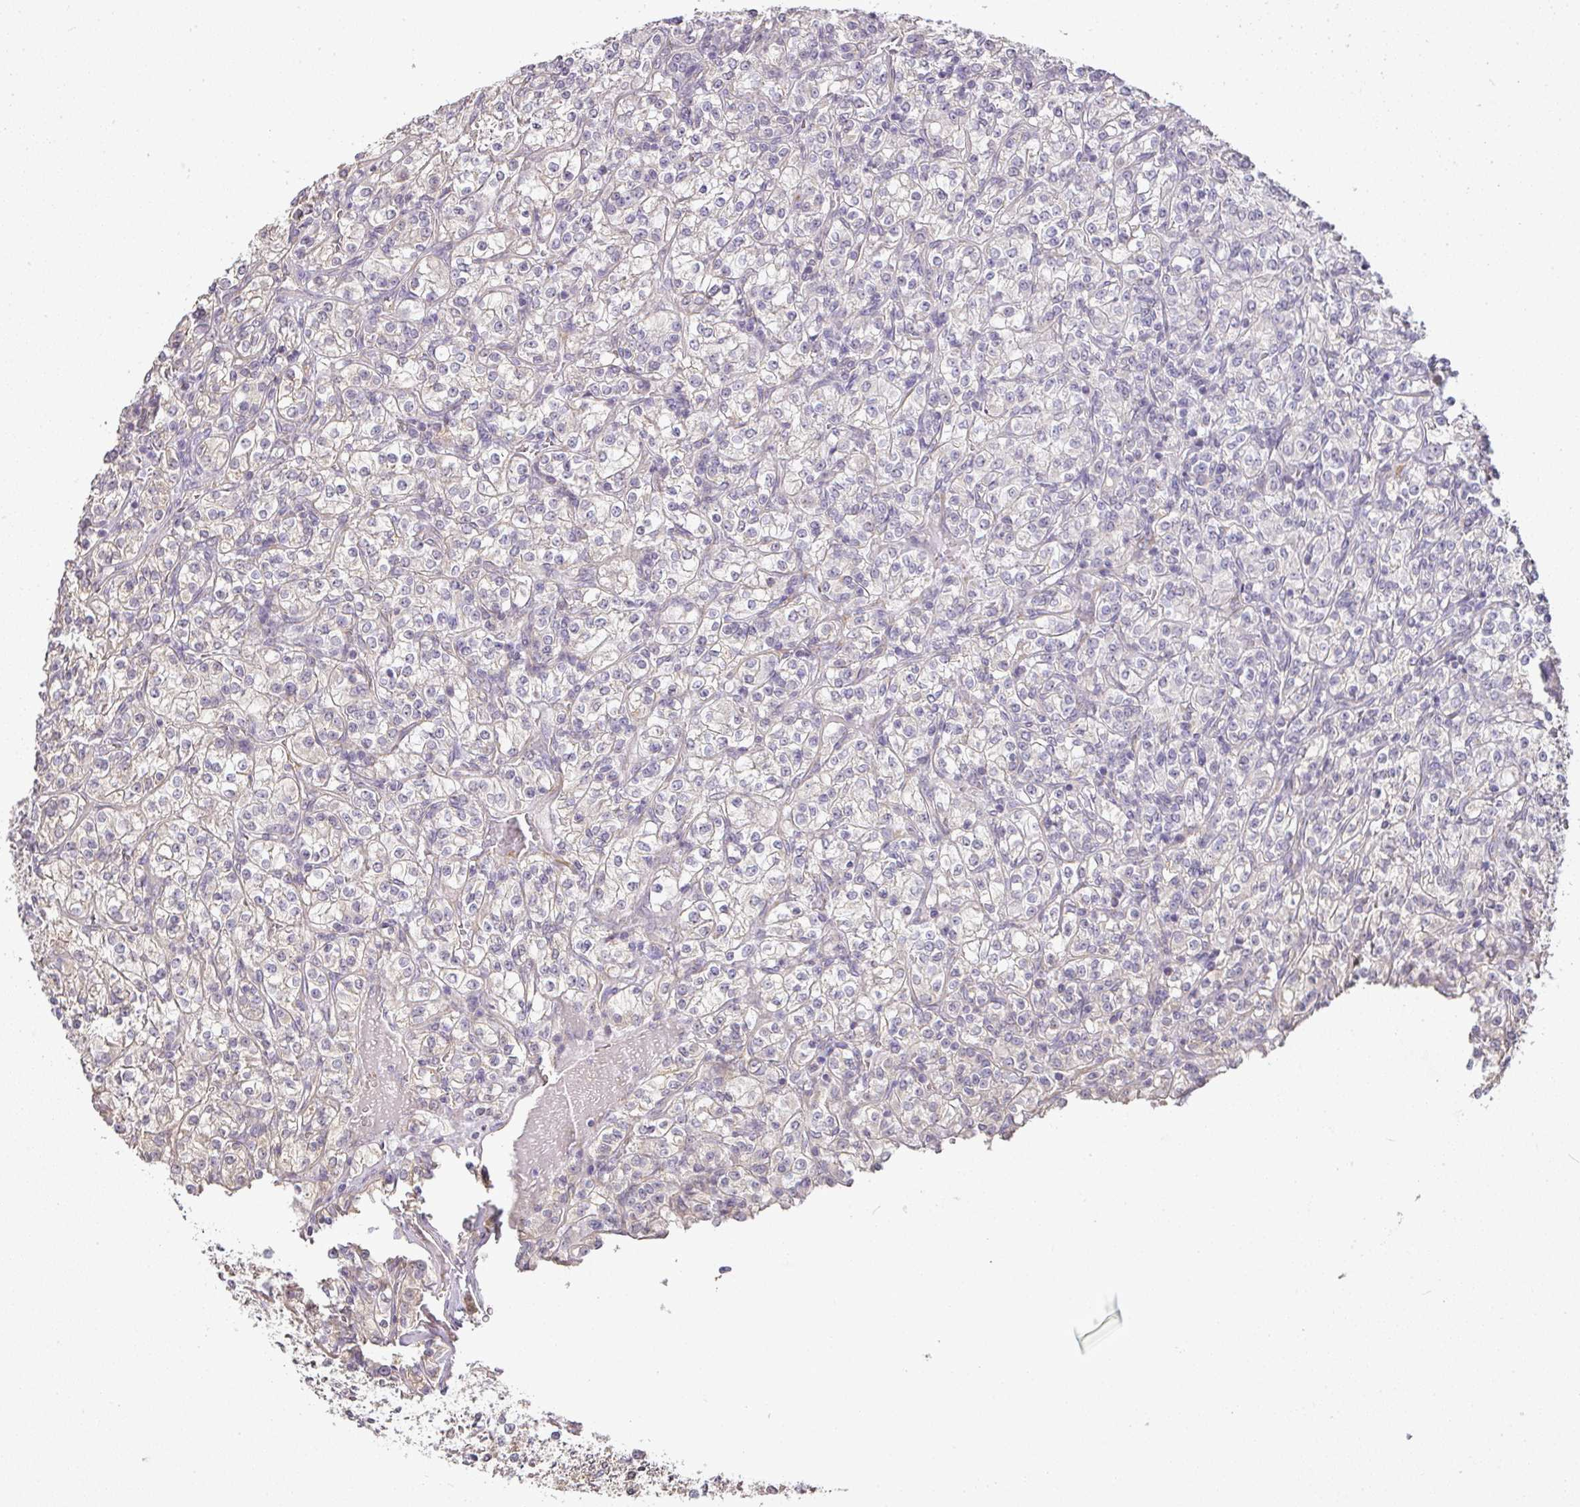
{"staining": {"intensity": "negative", "quantity": "none", "location": "none"}, "tissue": "renal cancer", "cell_type": "Tumor cells", "image_type": "cancer", "snomed": [{"axis": "morphology", "description": "Adenocarcinoma, NOS"}, {"axis": "topography", "description": "Kidney"}], "caption": "Protein analysis of renal cancer exhibits no significant expression in tumor cells.", "gene": "MYOM2", "patient": {"sex": "male", "age": 77}}